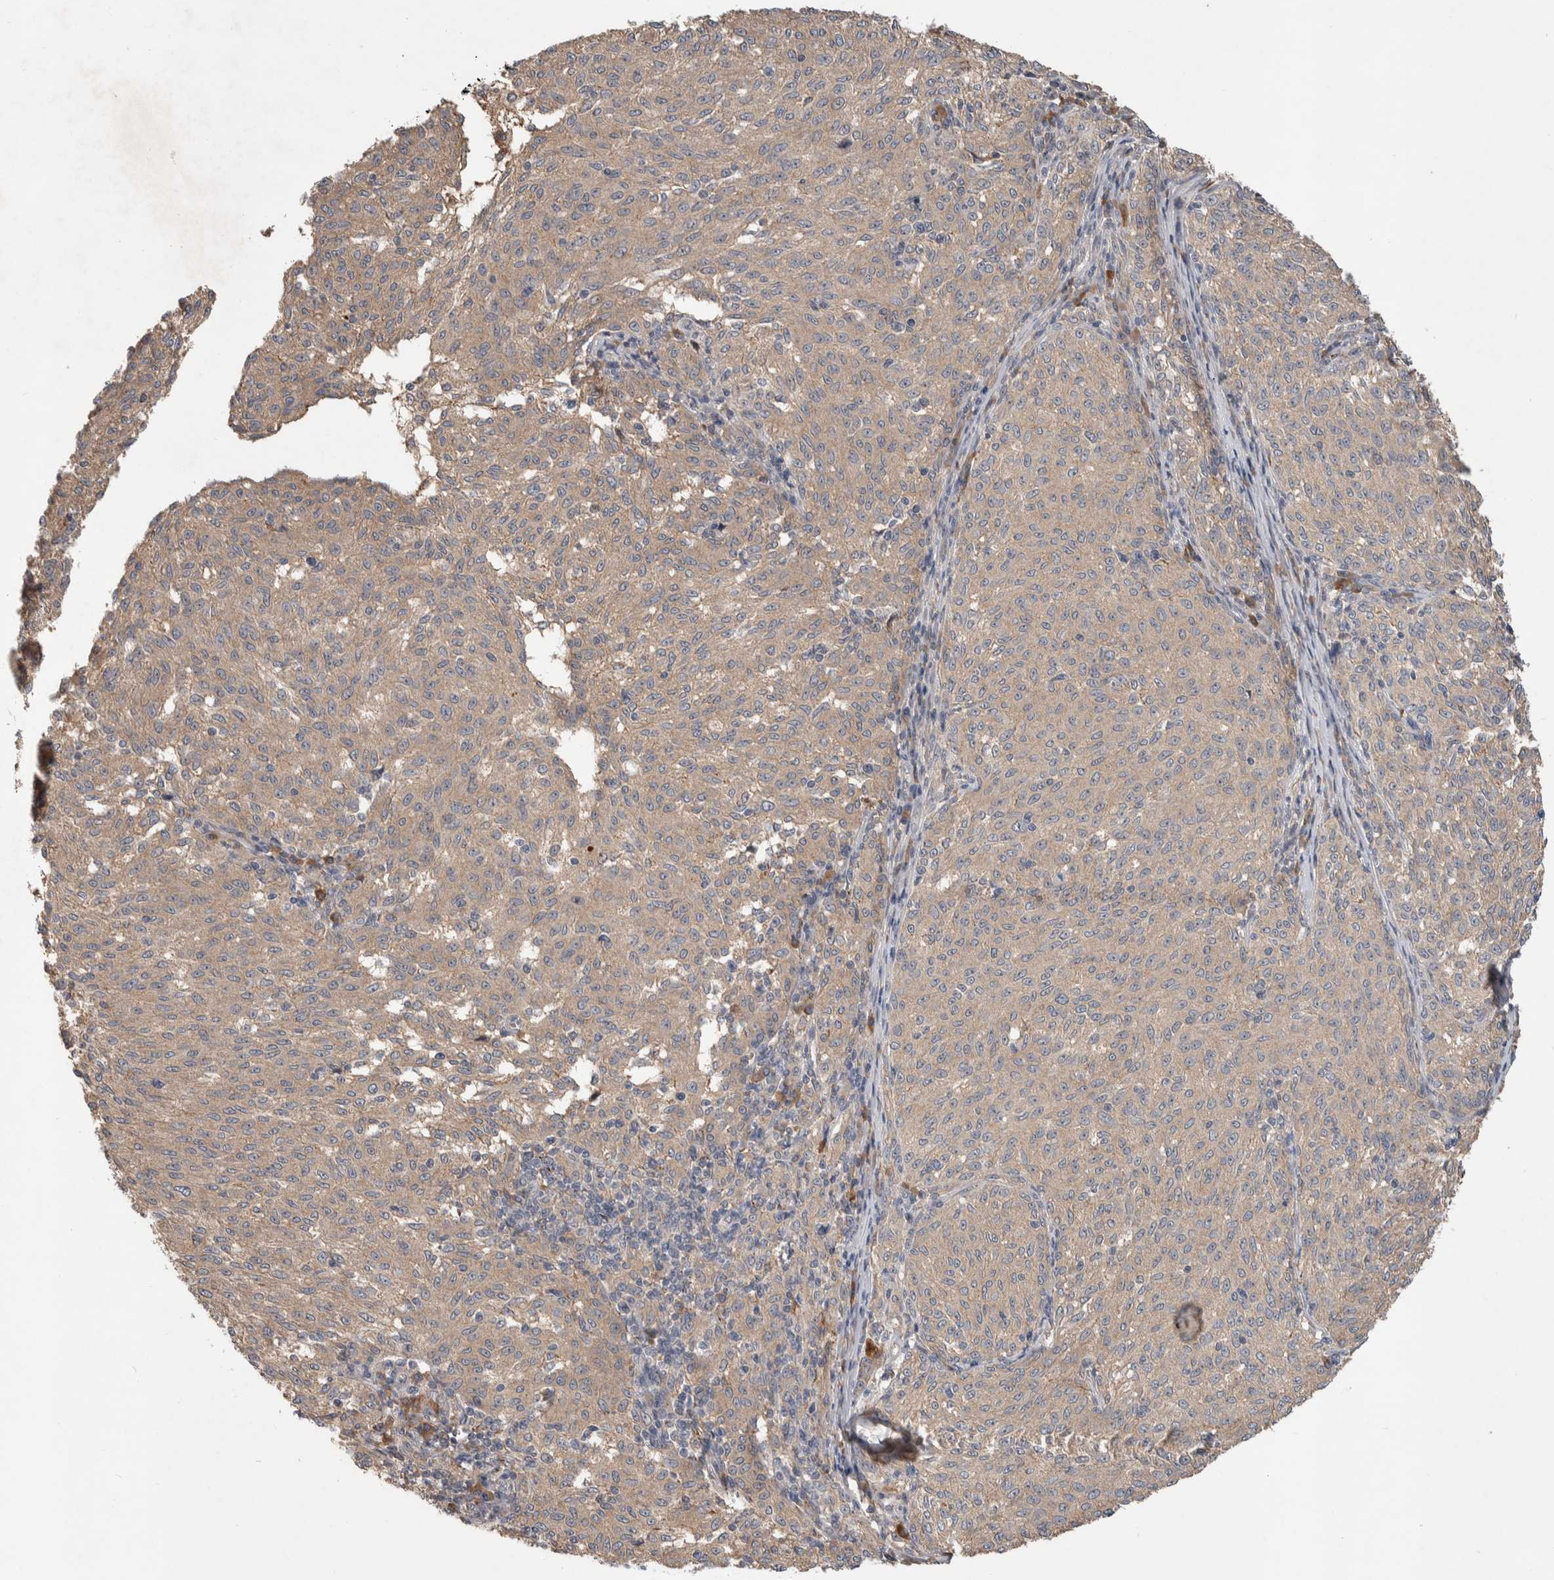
{"staining": {"intensity": "weak", "quantity": ">75%", "location": "cytoplasmic/membranous"}, "tissue": "melanoma", "cell_type": "Tumor cells", "image_type": "cancer", "snomed": [{"axis": "morphology", "description": "Malignant melanoma, NOS"}, {"axis": "topography", "description": "Skin"}], "caption": "Melanoma tissue shows weak cytoplasmic/membranous expression in approximately >75% of tumor cells Using DAB (brown) and hematoxylin (blue) stains, captured at high magnification using brightfield microscopy.", "gene": "CHRM3", "patient": {"sex": "female", "age": 72}}